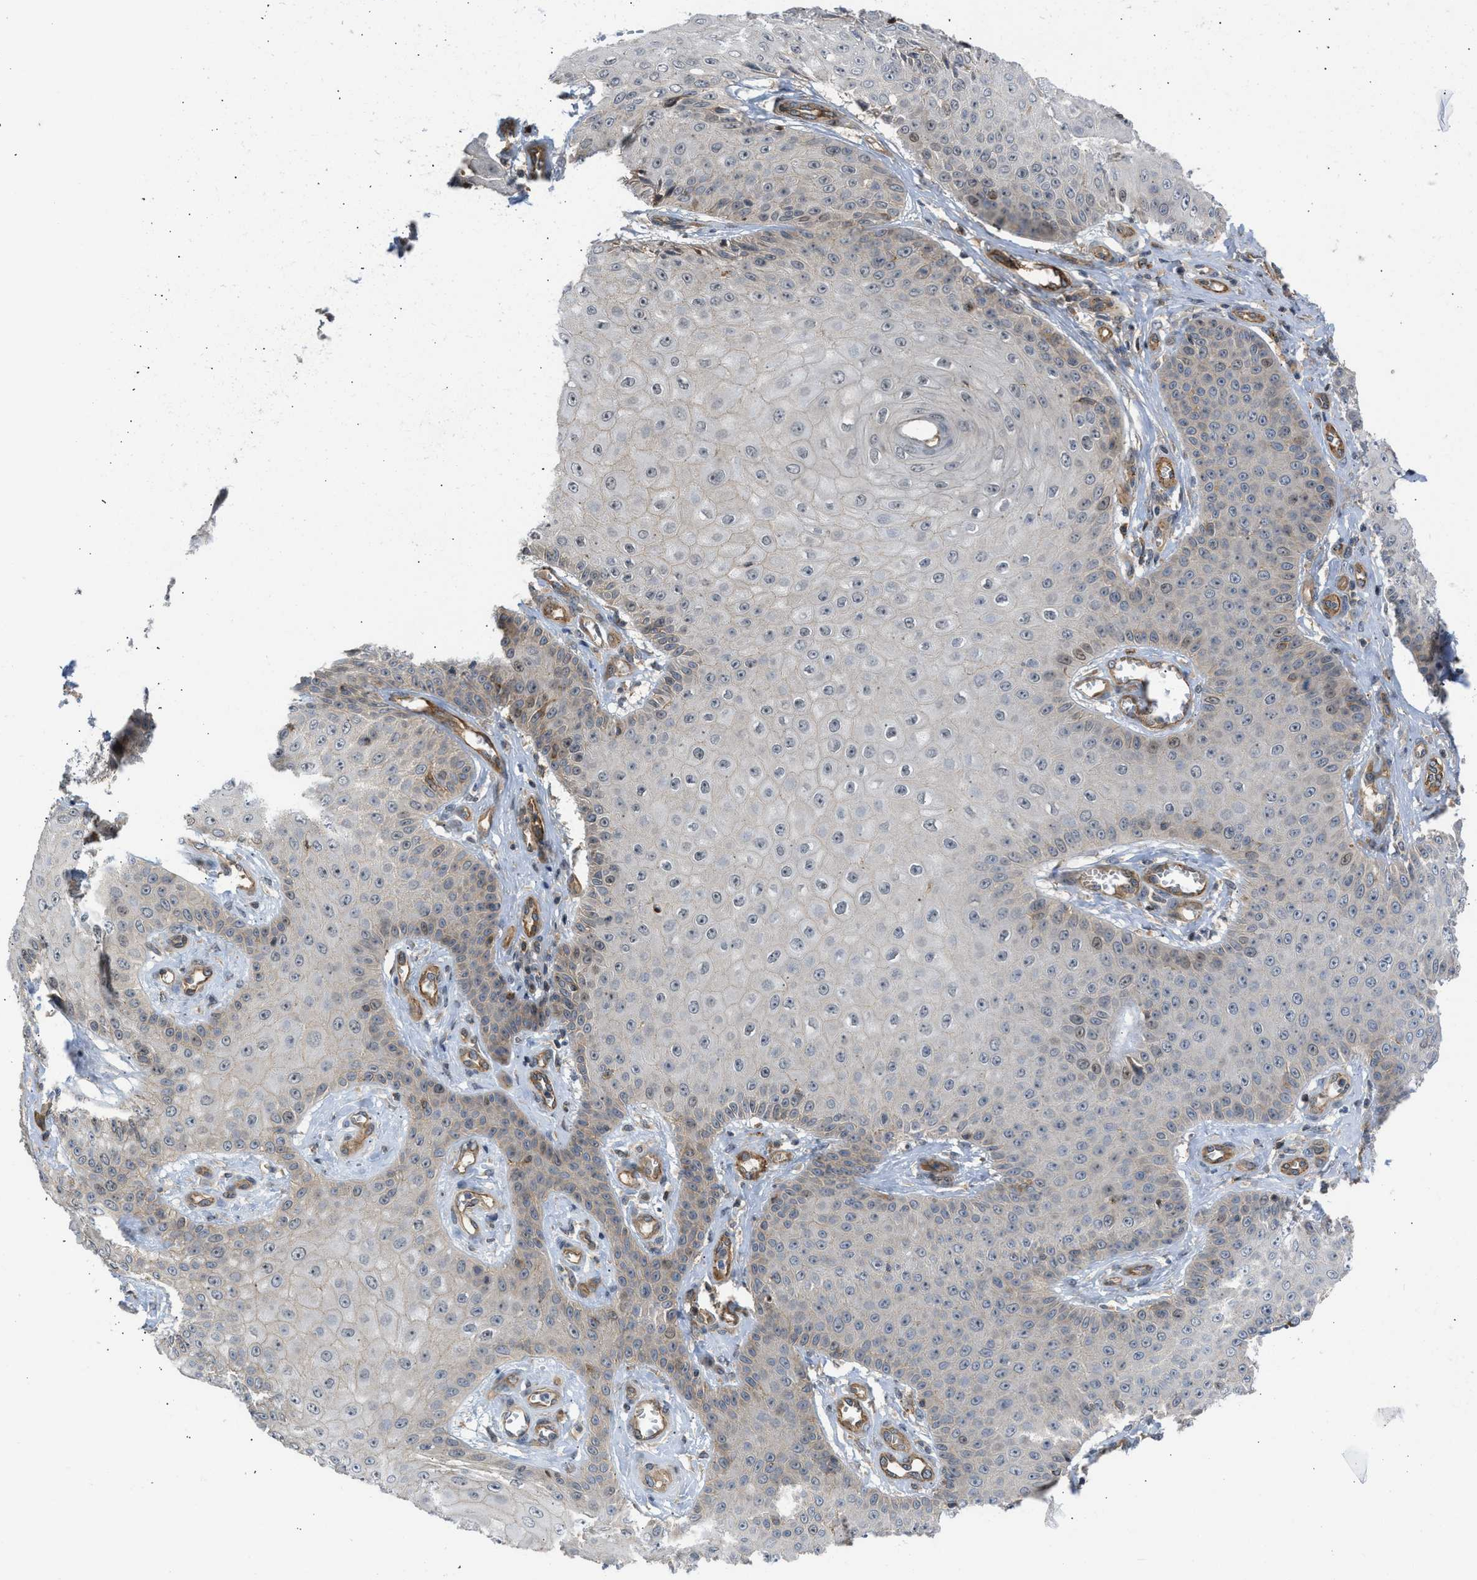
{"staining": {"intensity": "negative", "quantity": "none", "location": "none"}, "tissue": "skin cancer", "cell_type": "Tumor cells", "image_type": "cancer", "snomed": [{"axis": "morphology", "description": "Squamous cell carcinoma, NOS"}, {"axis": "topography", "description": "Skin"}], "caption": "Immunohistochemical staining of skin squamous cell carcinoma demonstrates no significant staining in tumor cells.", "gene": "GPATCH2L", "patient": {"sex": "male", "age": 74}}